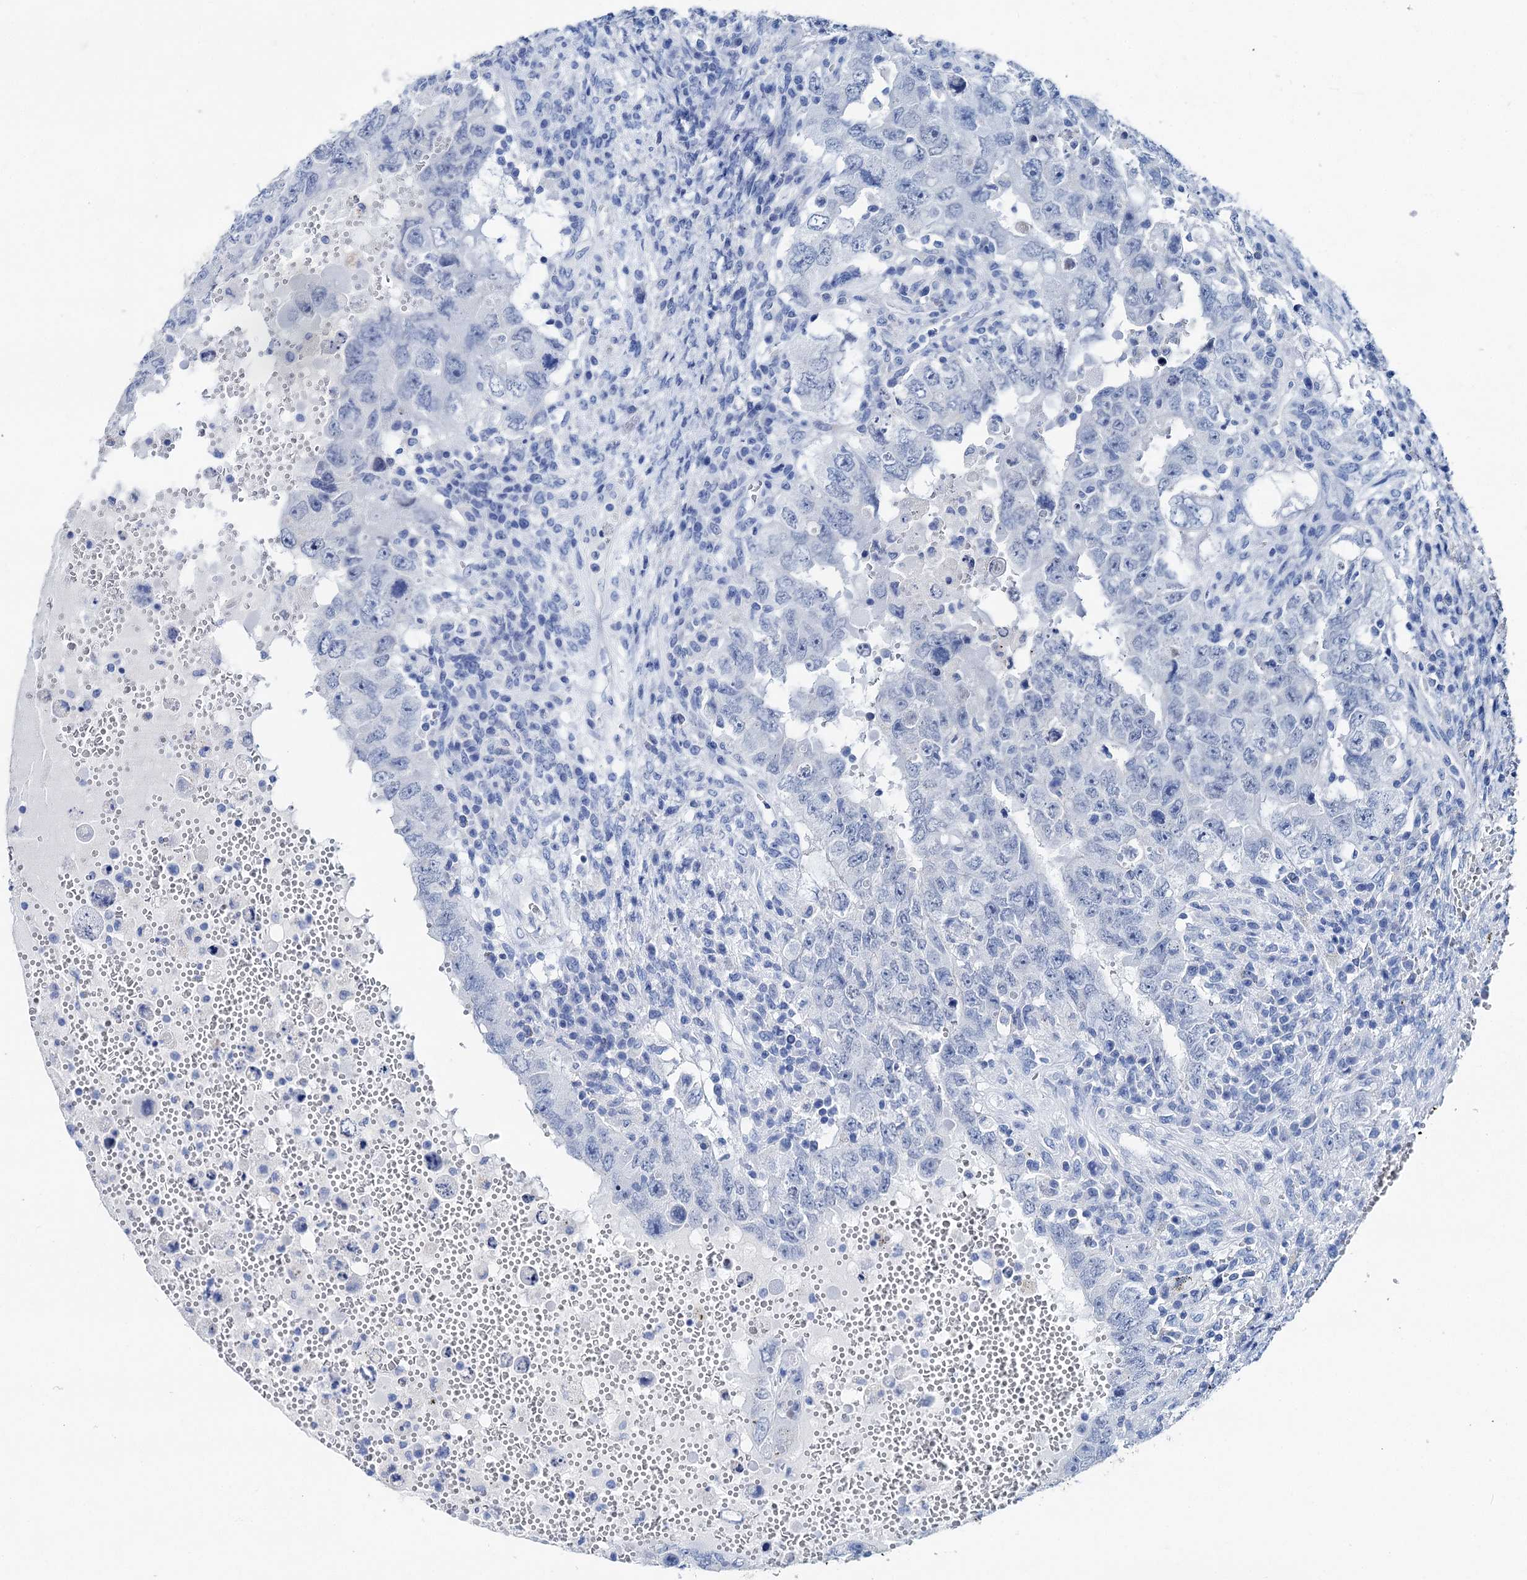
{"staining": {"intensity": "negative", "quantity": "none", "location": "none"}, "tissue": "testis cancer", "cell_type": "Tumor cells", "image_type": "cancer", "snomed": [{"axis": "morphology", "description": "Carcinoma, Embryonal, NOS"}, {"axis": "topography", "description": "Testis"}], "caption": "Image shows no significant protein staining in tumor cells of testis cancer (embryonal carcinoma).", "gene": "BRINP1", "patient": {"sex": "male", "age": 26}}